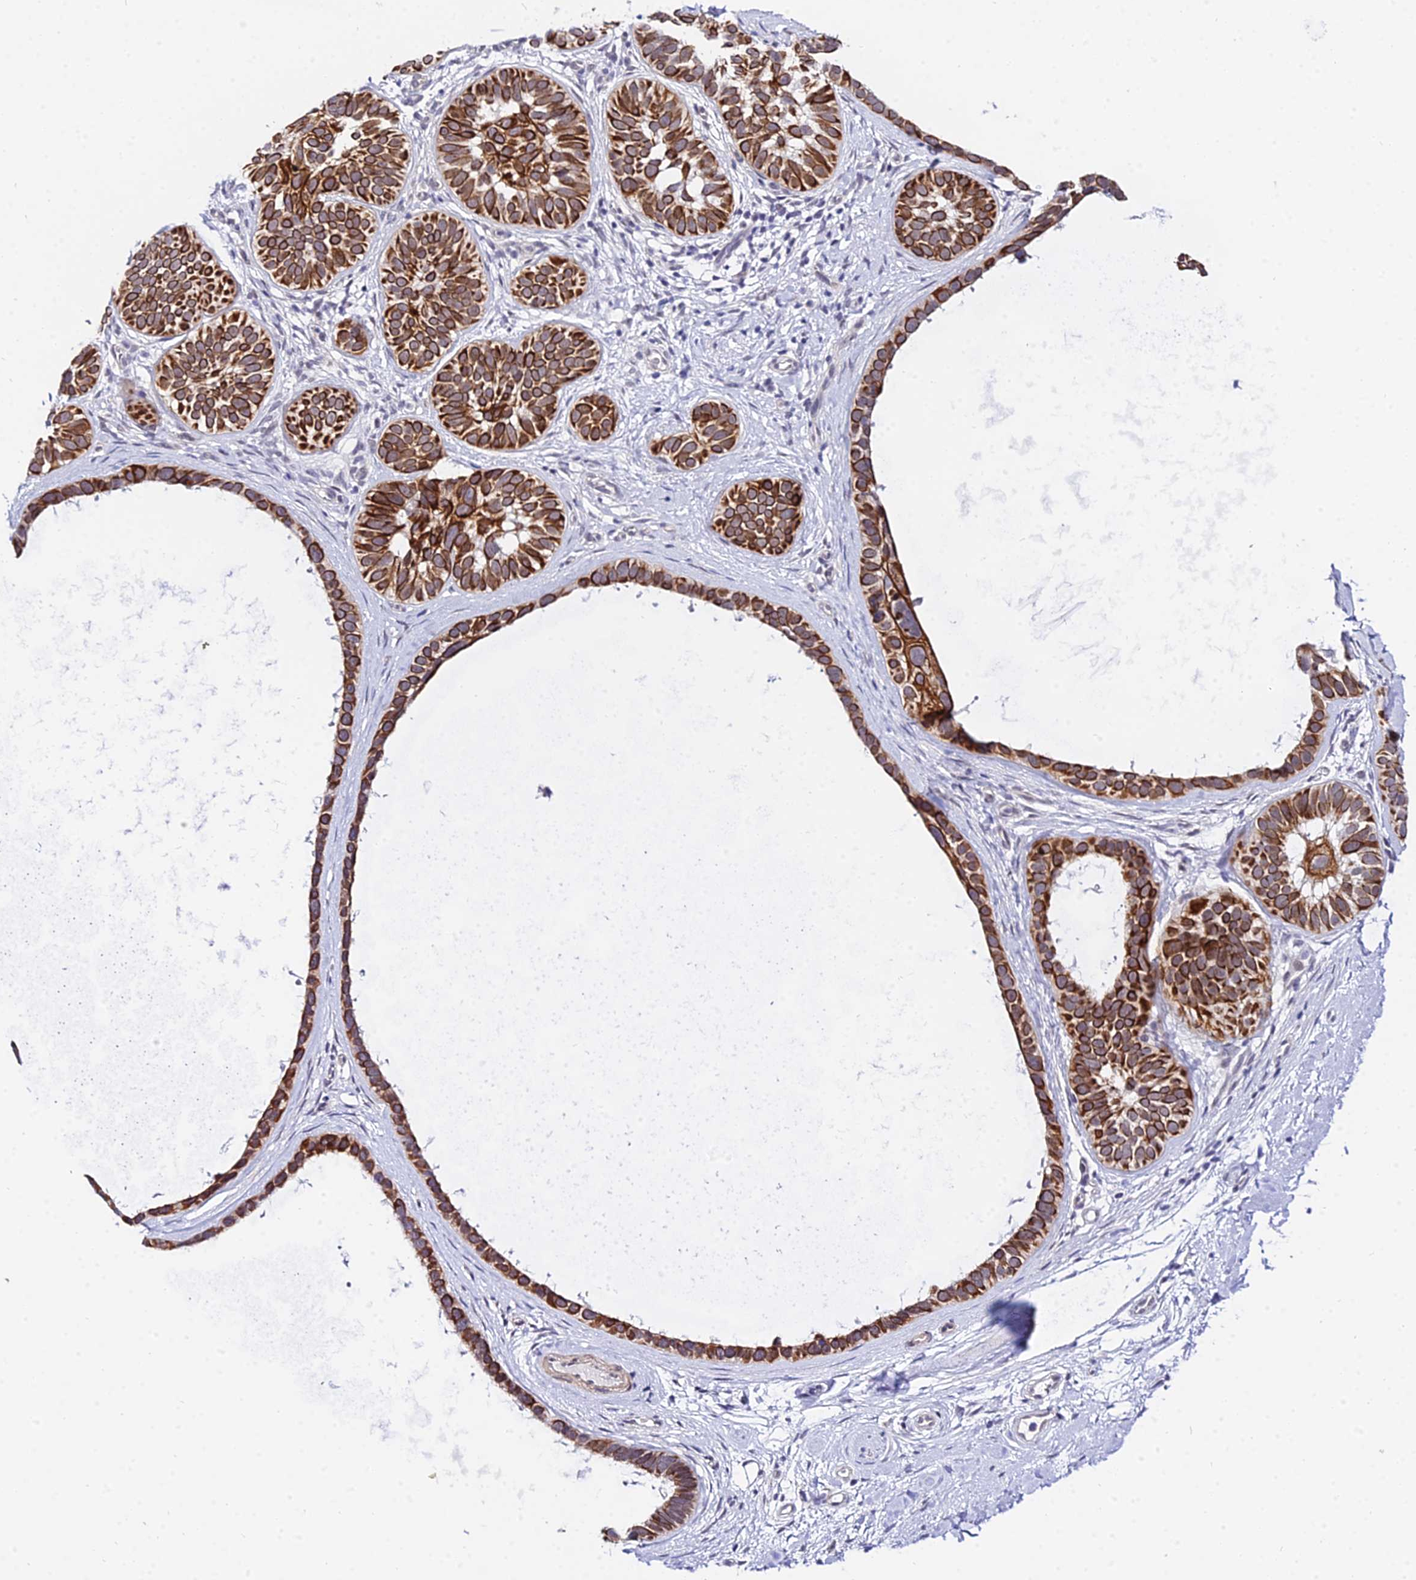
{"staining": {"intensity": "strong", "quantity": ">75%", "location": "cytoplasmic/membranous"}, "tissue": "skin cancer", "cell_type": "Tumor cells", "image_type": "cancer", "snomed": [{"axis": "morphology", "description": "Basal cell carcinoma"}, {"axis": "topography", "description": "Skin"}], "caption": "There is high levels of strong cytoplasmic/membranous expression in tumor cells of skin basal cell carcinoma, as demonstrated by immunohistochemical staining (brown color).", "gene": "ZNF628", "patient": {"sex": "male", "age": 62}}